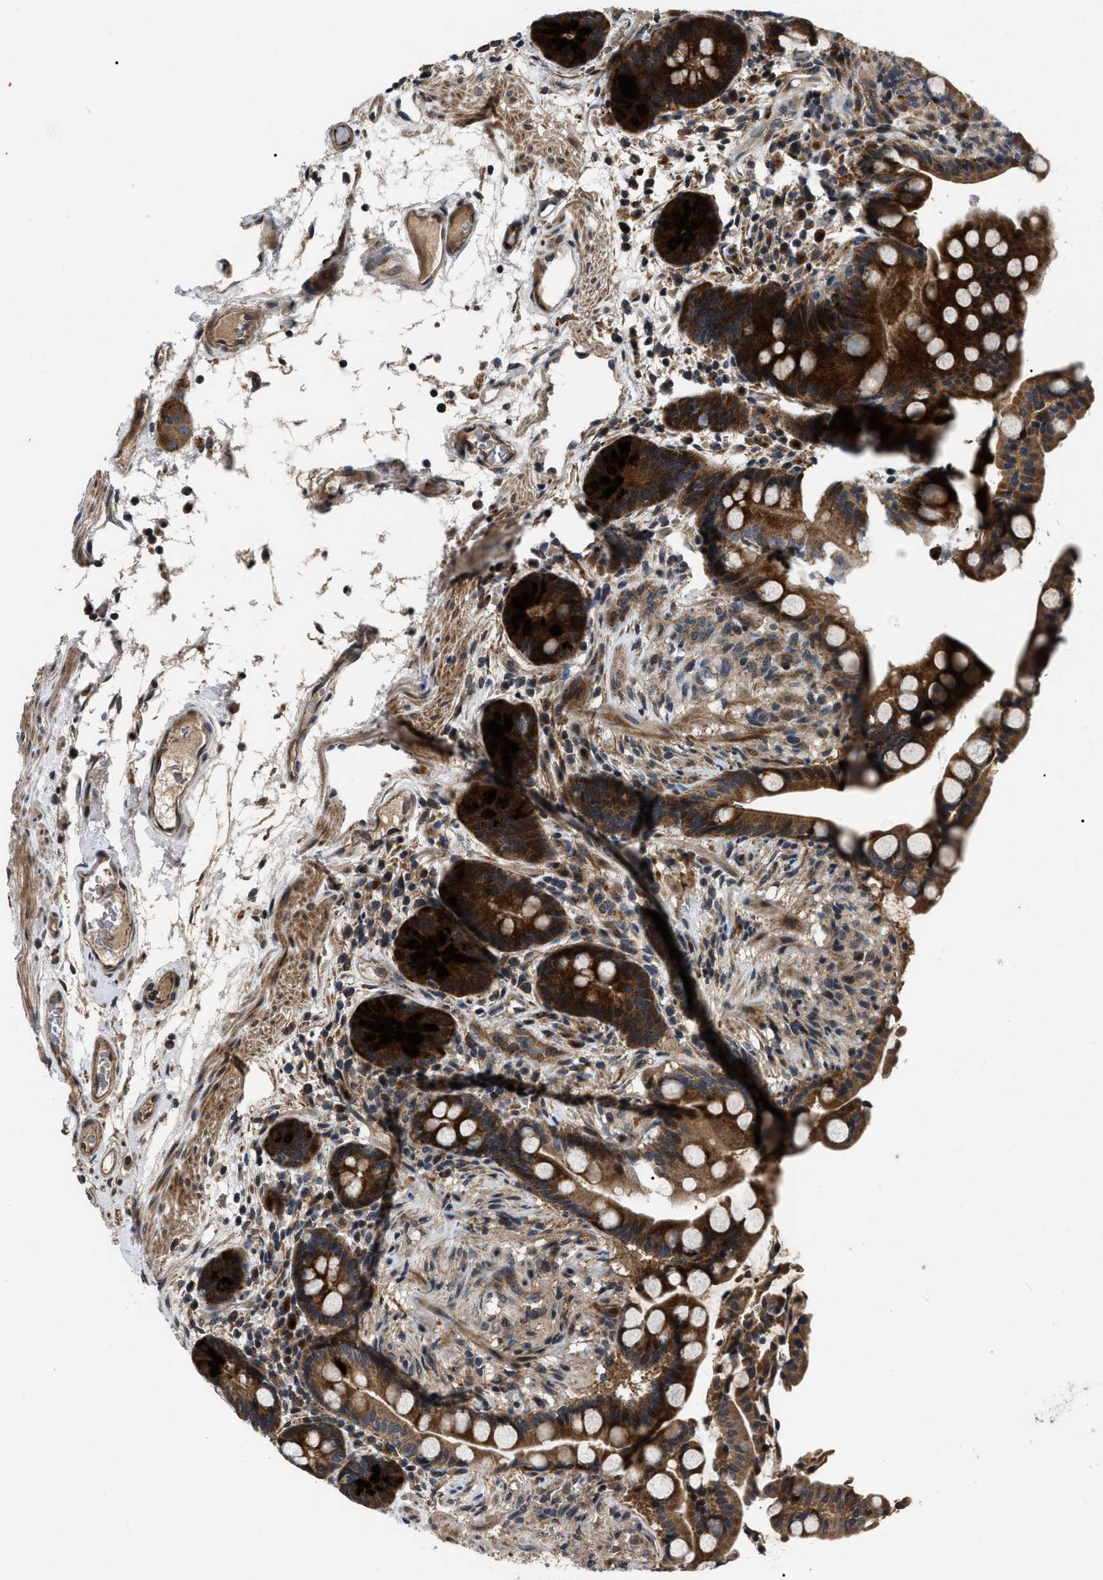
{"staining": {"intensity": "strong", "quantity": ">75%", "location": "cytoplasmic/membranous"}, "tissue": "colon", "cell_type": "Endothelial cells", "image_type": "normal", "snomed": [{"axis": "morphology", "description": "Normal tissue, NOS"}, {"axis": "topography", "description": "Colon"}], "caption": "Immunohistochemical staining of benign colon shows strong cytoplasmic/membranous protein positivity in about >75% of endothelial cells. (IHC, brightfield microscopy, high magnification).", "gene": "PPWD1", "patient": {"sex": "male", "age": 73}}